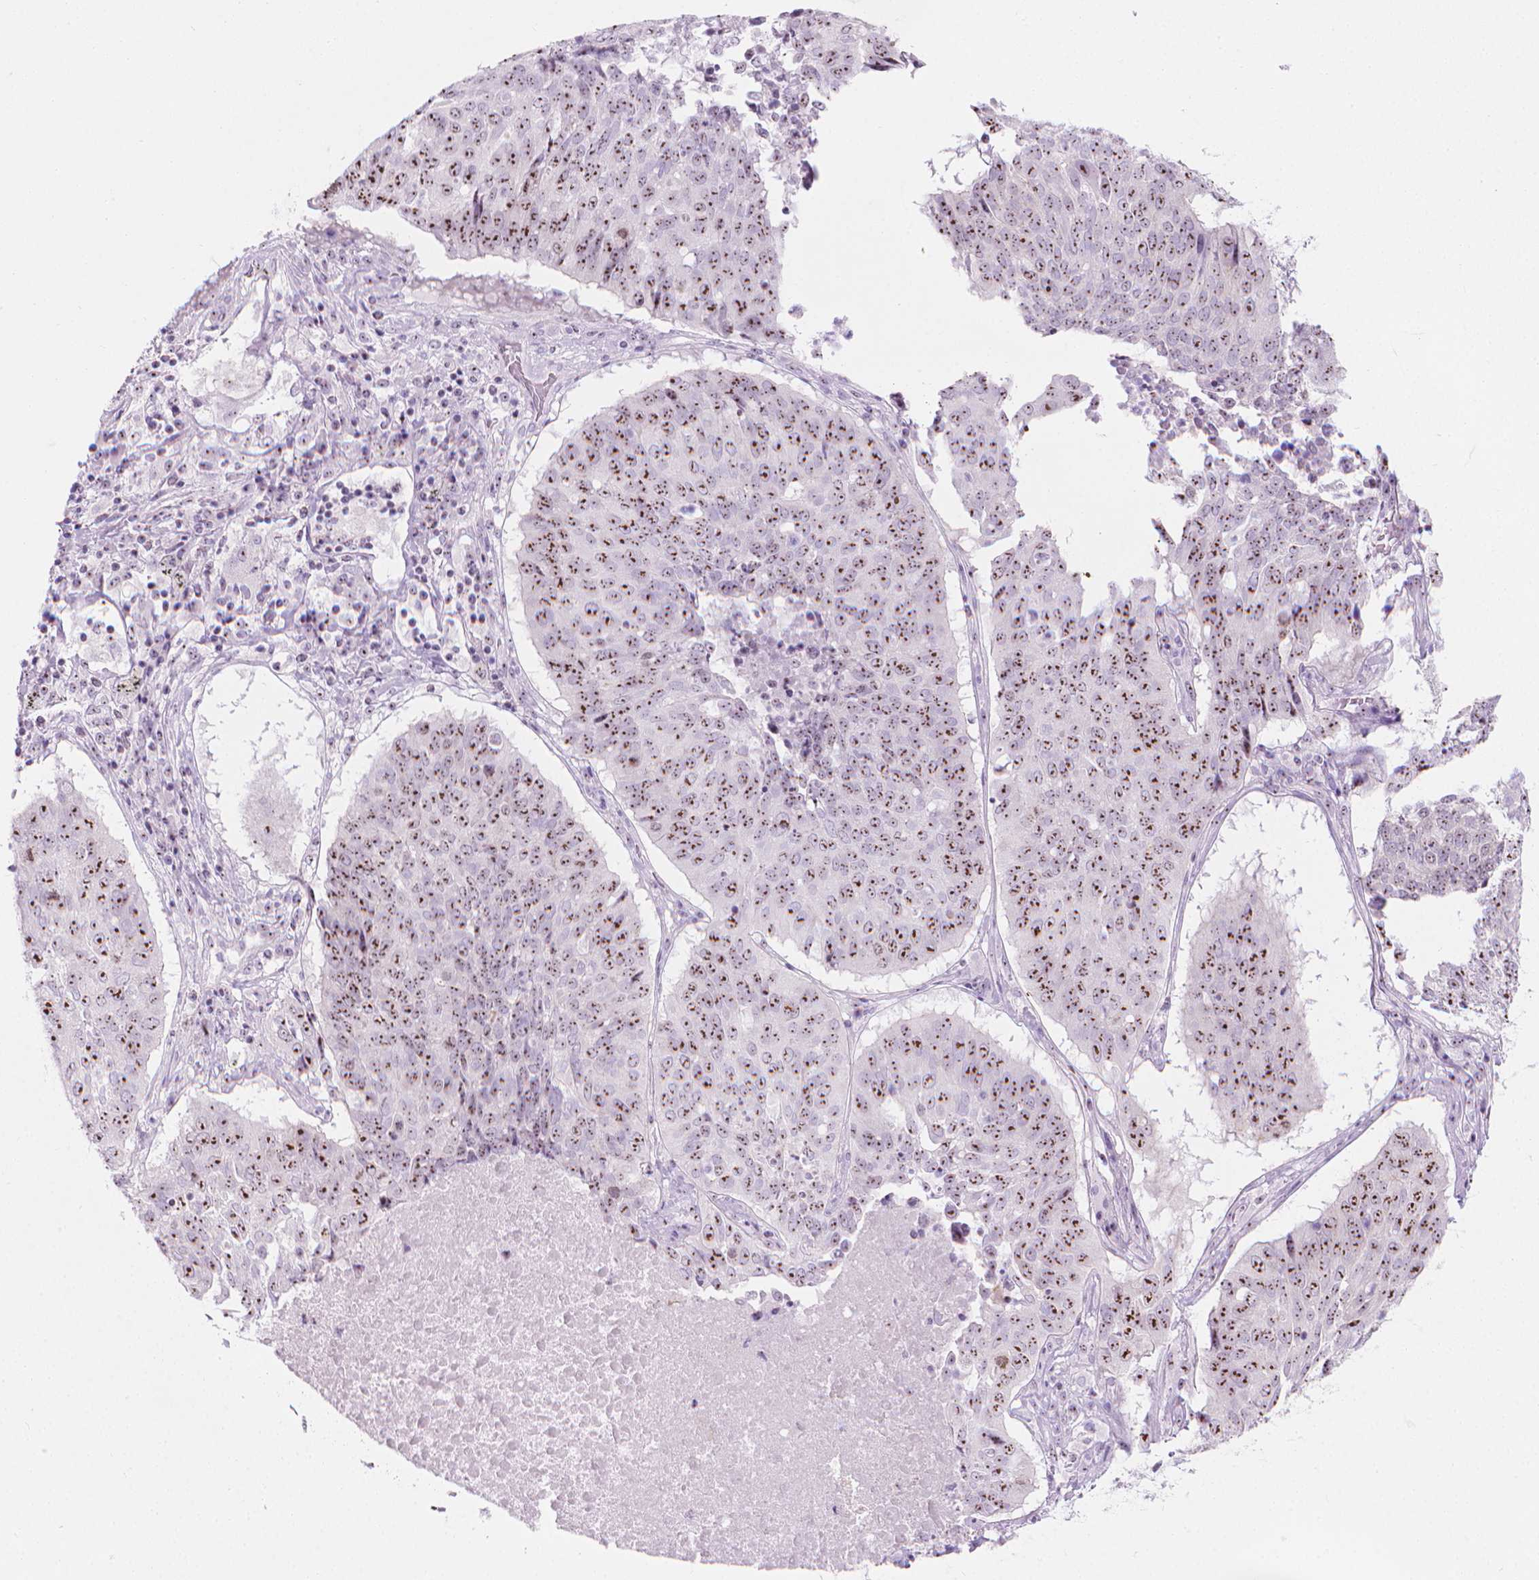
{"staining": {"intensity": "moderate", "quantity": ">75%", "location": "nuclear"}, "tissue": "lung cancer", "cell_type": "Tumor cells", "image_type": "cancer", "snomed": [{"axis": "morphology", "description": "Normal tissue, NOS"}, {"axis": "morphology", "description": "Squamous cell carcinoma, NOS"}, {"axis": "topography", "description": "Bronchus"}, {"axis": "topography", "description": "Lung"}], "caption": "The photomicrograph displays a brown stain indicating the presence of a protein in the nuclear of tumor cells in squamous cell carcinoma (lung).", "gene": "NOL7", "patient": {"sex": "male", "age": 64}}